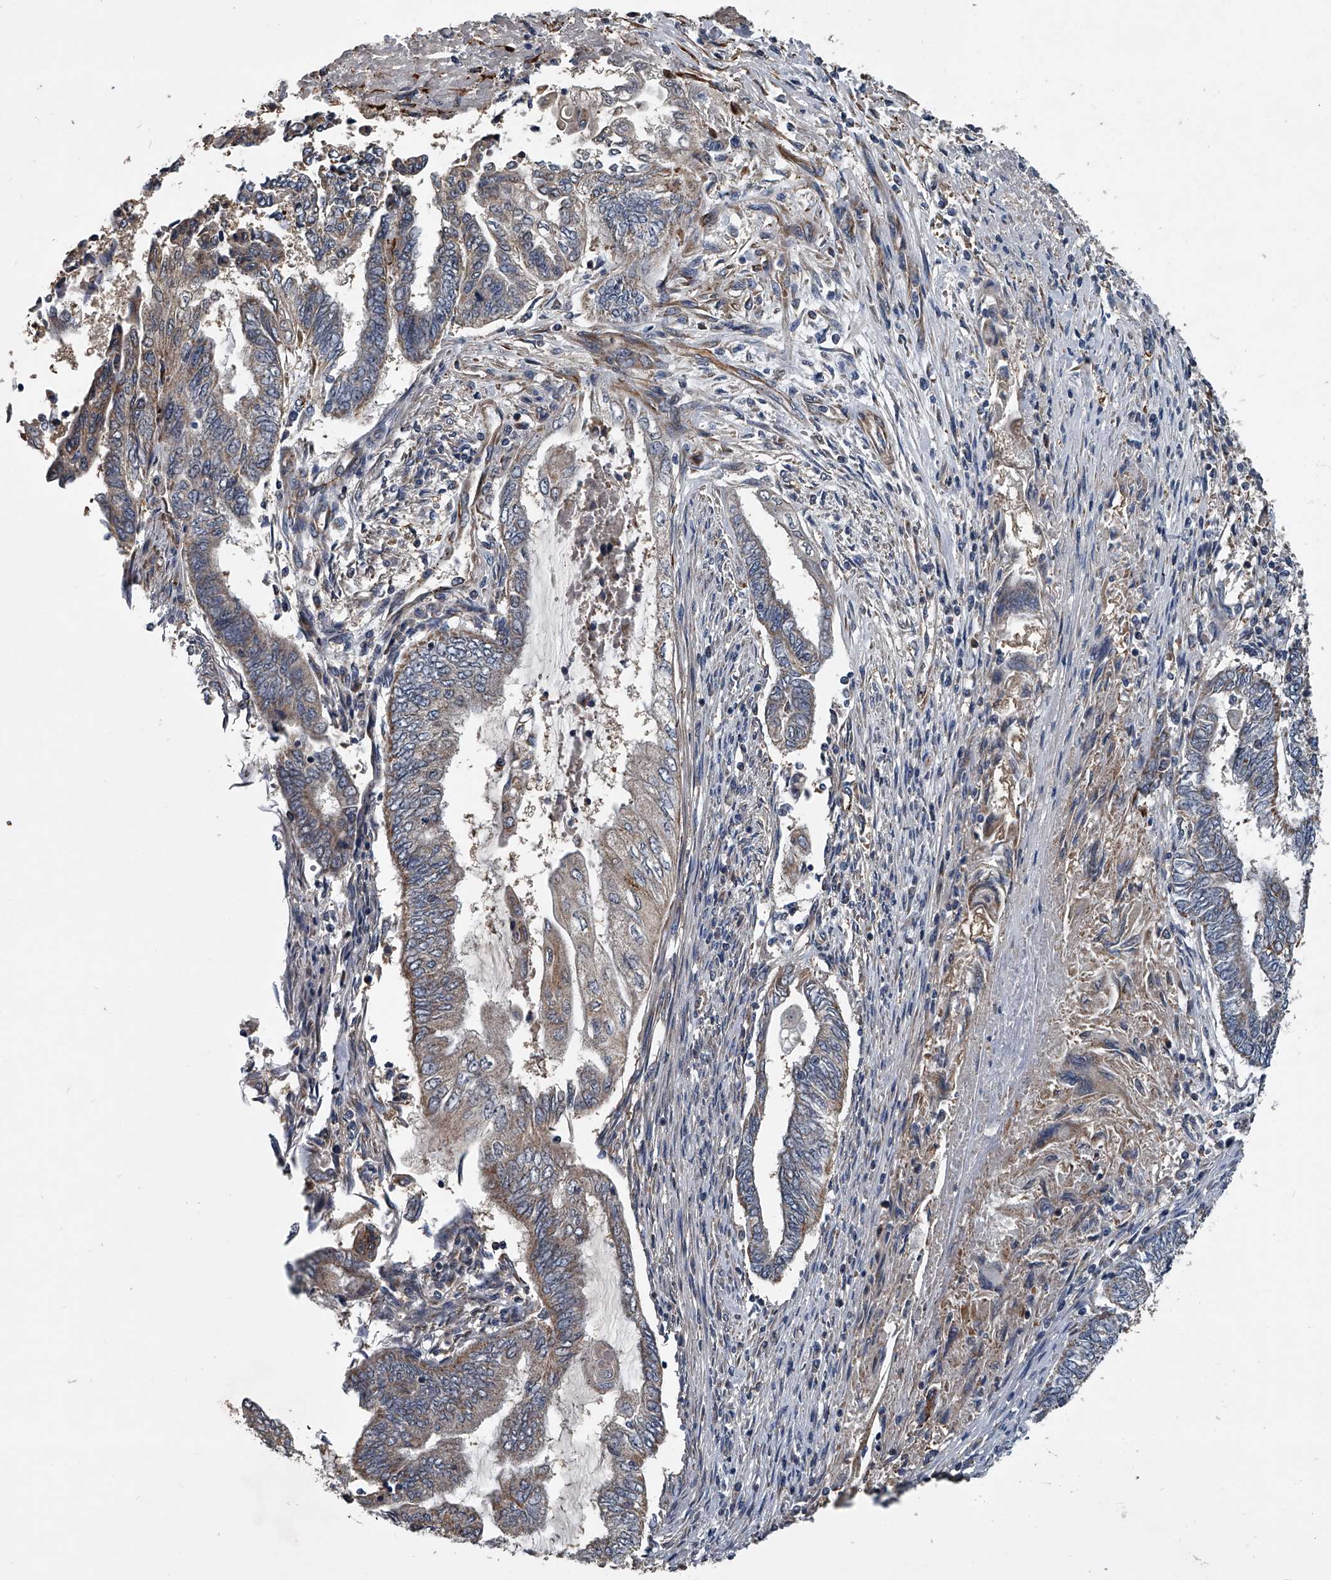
{"staining": {"intensity": "weak", "quantity": "<25%", "location": "cytoplasmic/membranous"}, "tissue": "endometrial cancer", "cell_type": "Tumor cells", "image_type": "cancer", "snomed": [{"axis": "morphology", "description": "Adenocarcinoma, NOS"}, {"axis": "topography", "description": "Uterus"}, {"axis": "topography", "description": "Endometrium"}], "caption": "An immunohistochemistry photomicrograph of endometrial cancer is shown. There is no staining in tumor cells of endometrial cancer.", "gene": "LDLRAD2", "patient": {"sex": "female", "age": 70}}